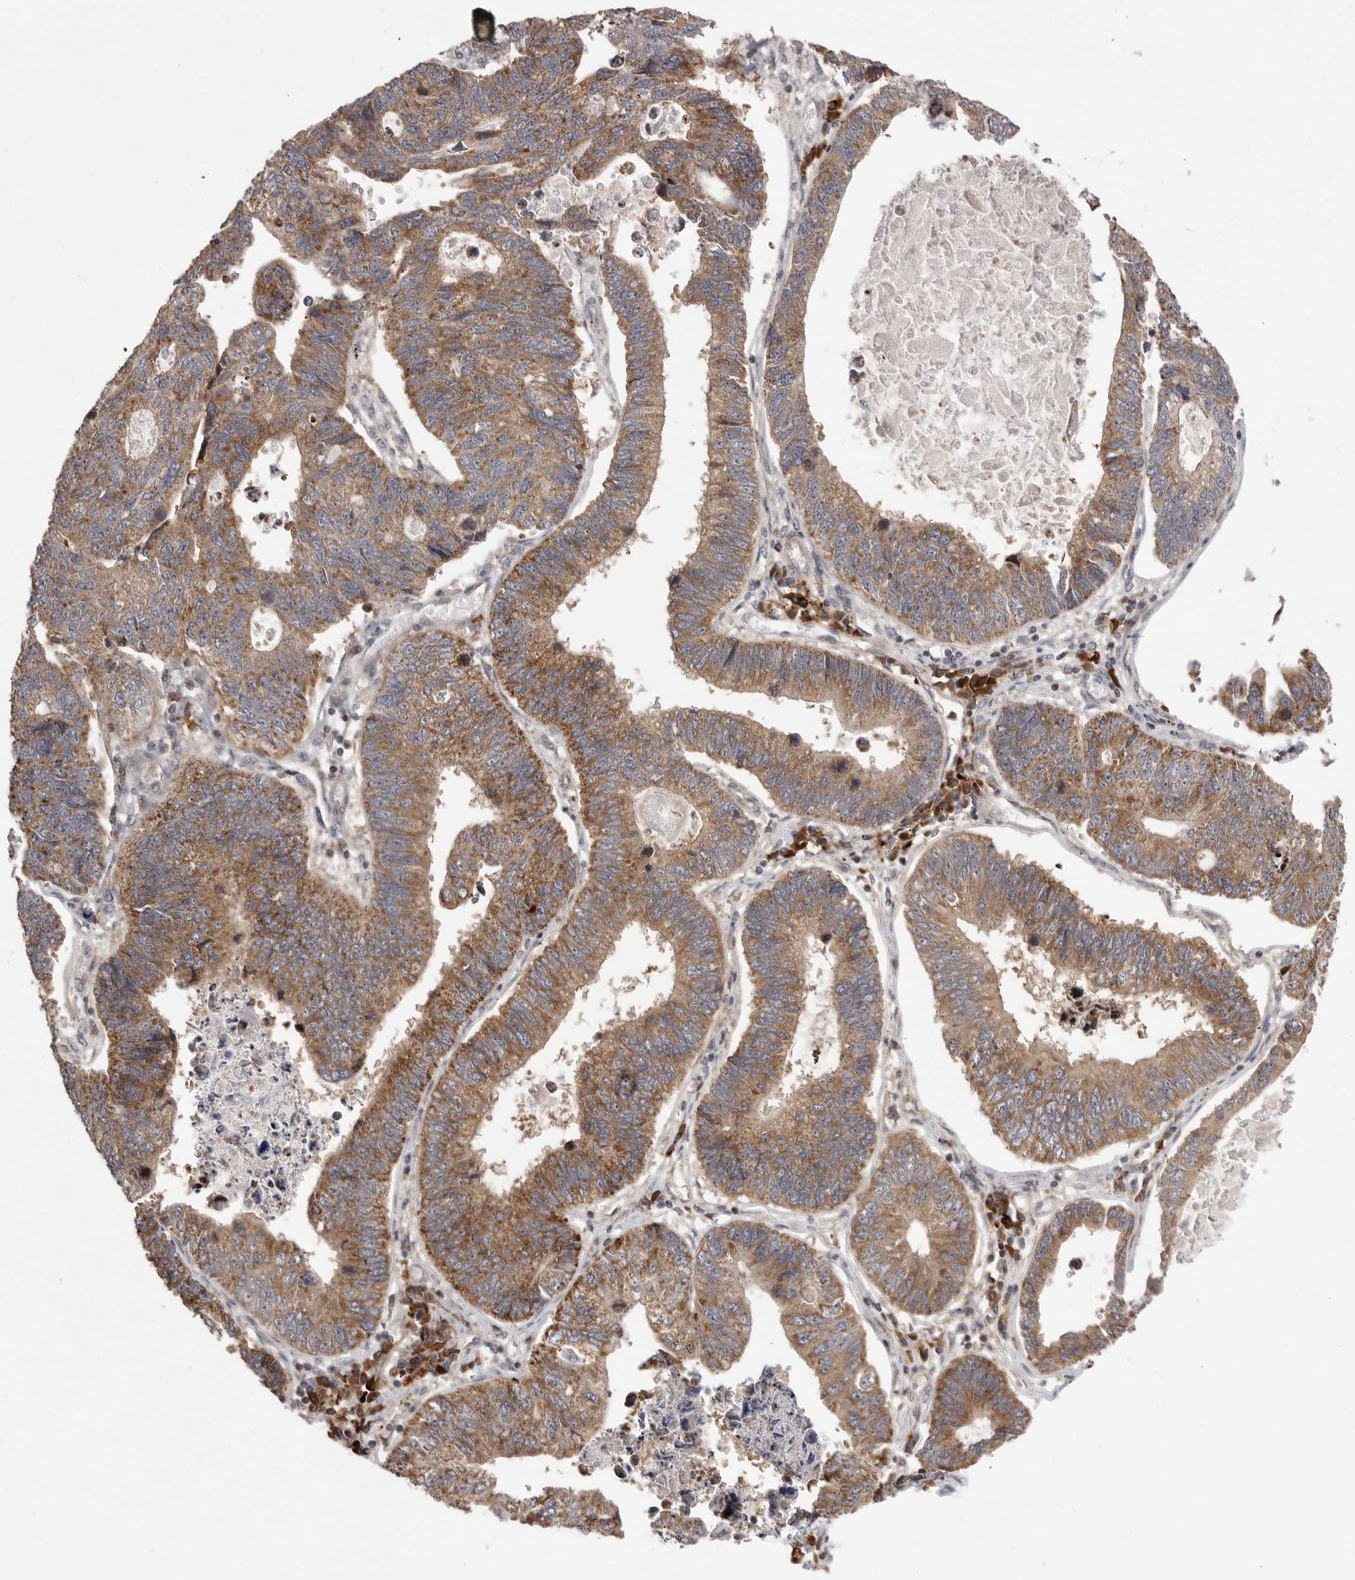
{"staining": {"intensity": "moderate", "quantity": ">75%", "location": "cytoplasmic/membranous"}, "tissue": "stomach cancer", "cell_type": "Tumor cells", "image_type": "cancer", "snomed": [{"axis": "morphology", "description": "Adenocarcinoma, NOS"}, {"axis": "topography", "description": "Stomach"}], "caption": "High-magnification brightfield microscopy of adenocarcinoma (stomach) stained with DAB (brown) and counterstained with hematoxylin (blue). tumor cells exhibit moderate cytoplasmic/membranous staining is present in about>75% of cells.", "gene": "OXR1", "patient": {"sex": "male", "age": 59}}